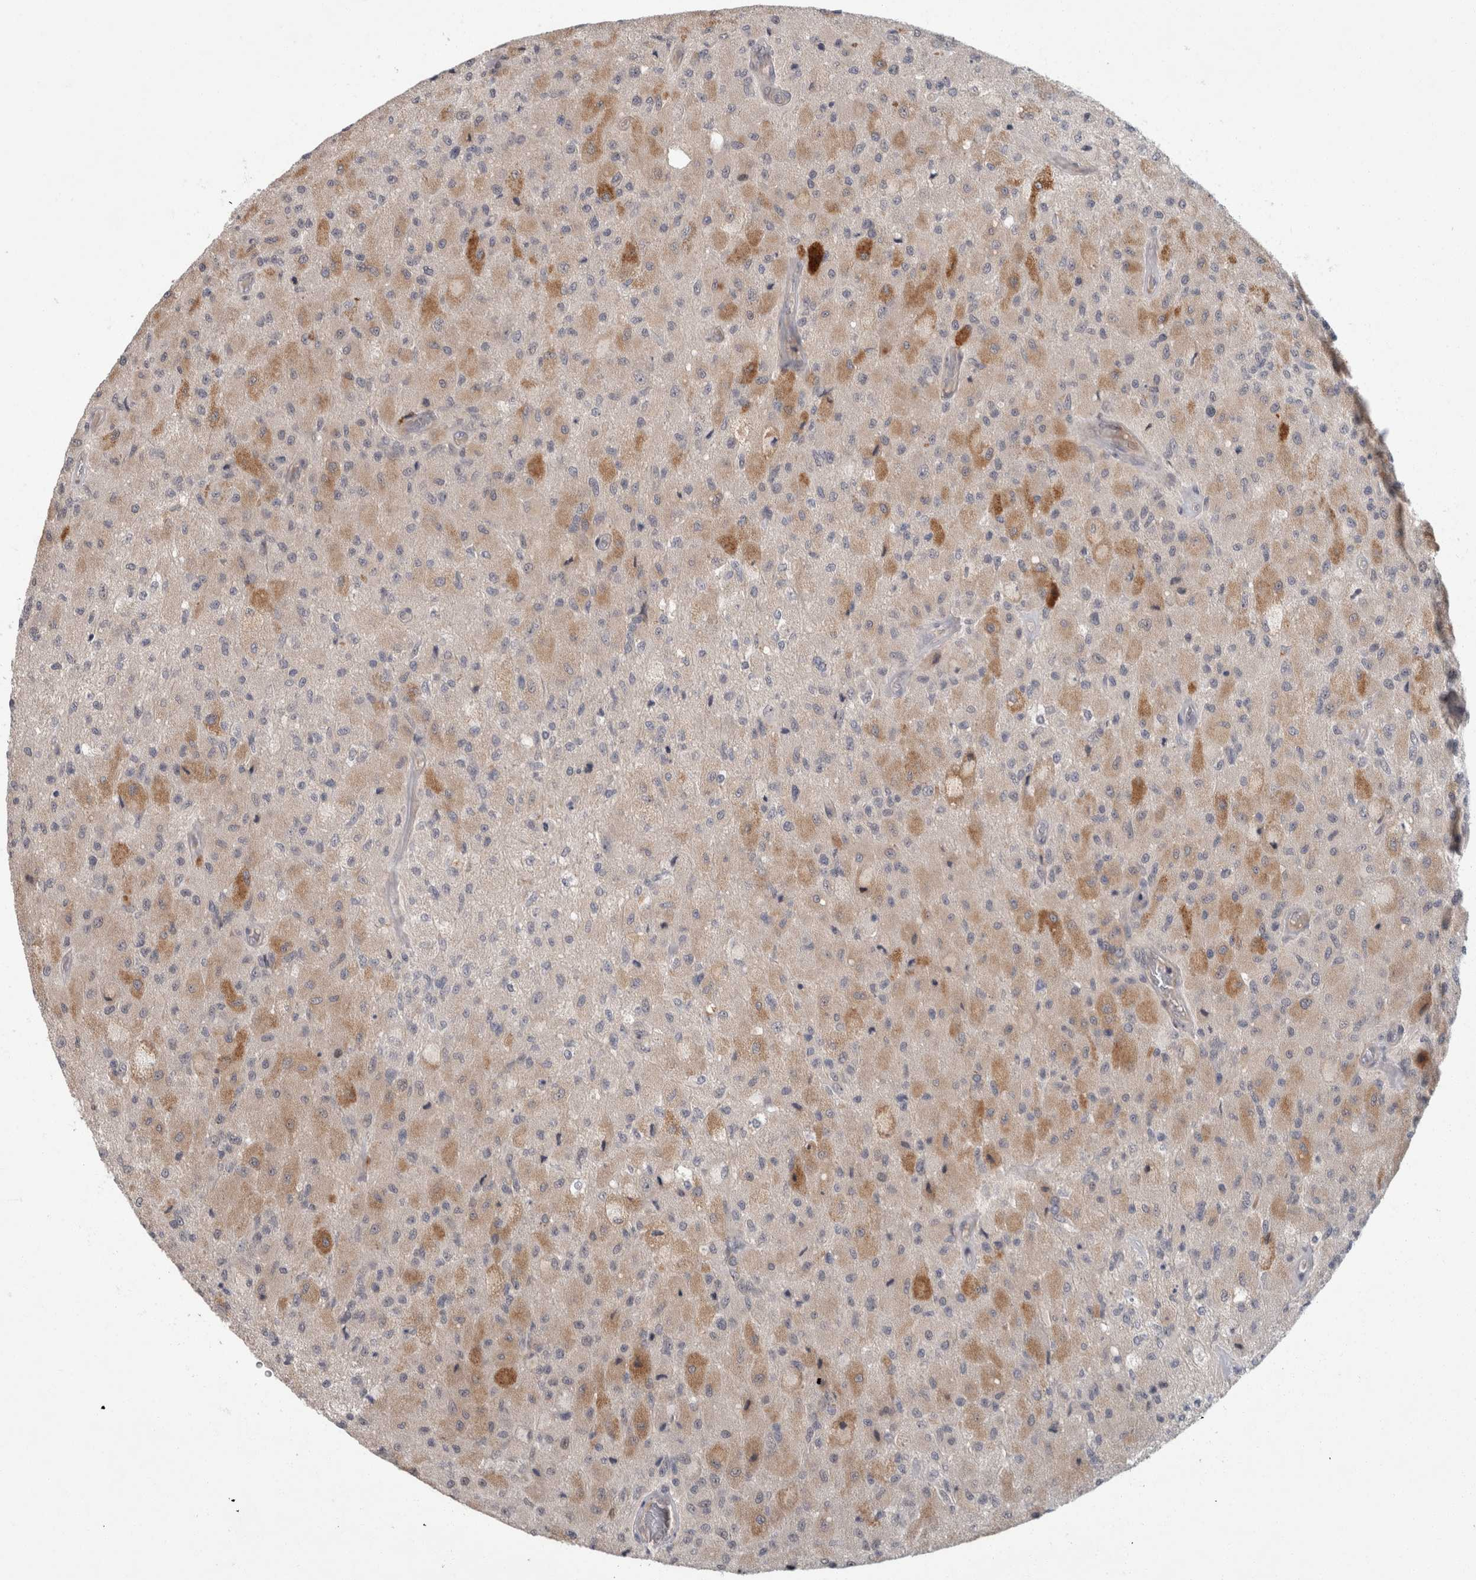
{"staining": {"intensity": "moderate", "quantity": "<25%", "location": "cytoplasmic/membranous"}, "tissue": "glioma", "cell_type": "Tumor cells", "image_type": "cancer", "snomed": [{"axis": "morphology", "description": "Normal tissue, NOS"}, {"axis": "morphology", "description": "Glioma, malignant, High grade"}, {"axis": "topography", "description": "Cerebral cortex"}], "caption": "Immunohistochemical staining of malignant high-grade glioma exhibits moderate cytoplasmic/membranous protein positivity in about <25% of tumor cells.", "gene": "CRISPLD1", "patient": {"sex": "male", "age": 77}}